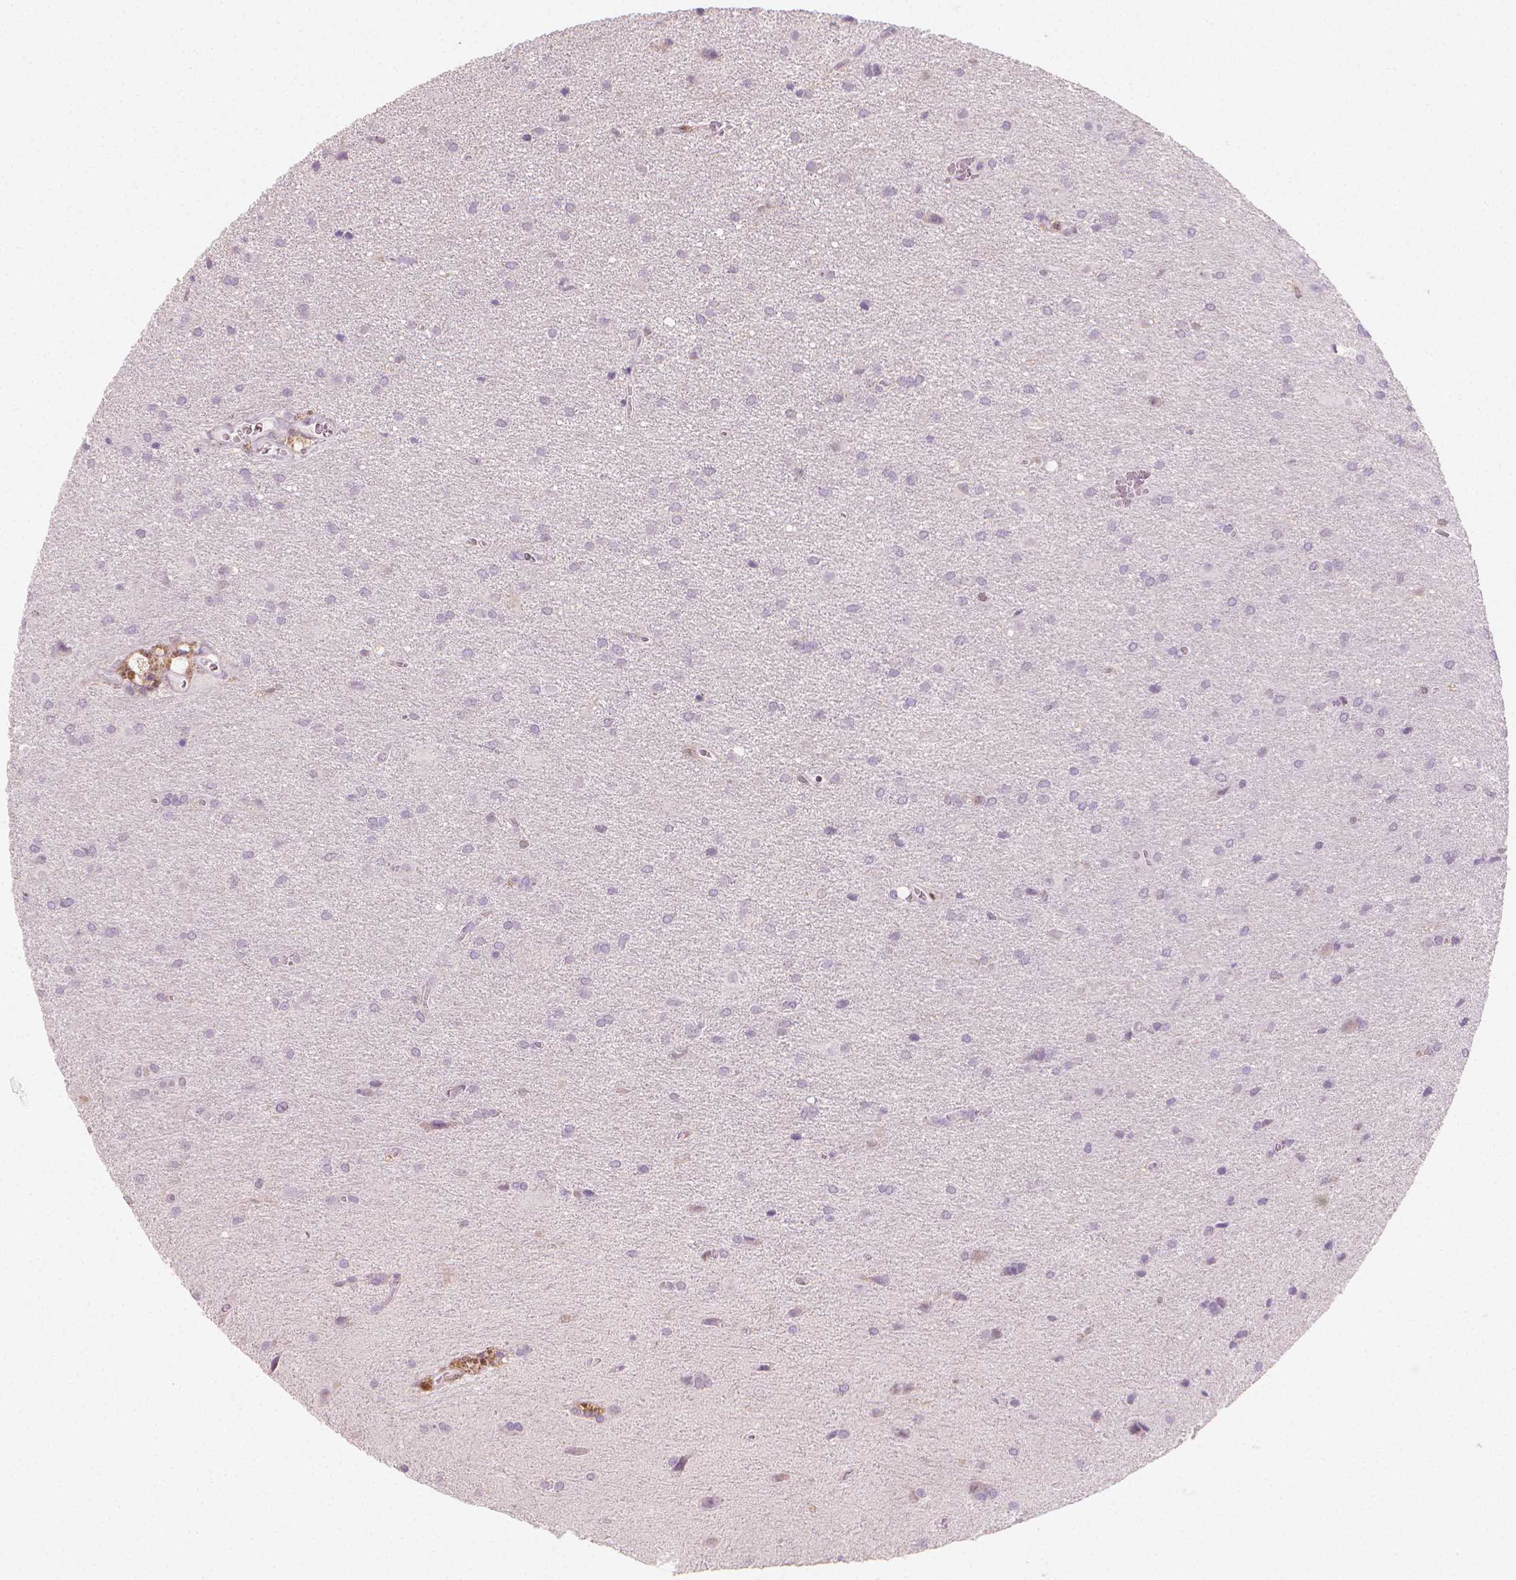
{"staining": {"intensity": "negative", "quantity": "none", "location": "none"}, "tissue": "glioma", "cell_type": "Tumor cells", "image_type": "cancer", "snomed": [{"axis": "morphology", "description": "Glioma, malignant, Low grade"}, {"axis": "topography", "description": "Brain"}], "caption": "Glioma was stained to show a protein in brown. There is no significant staining in tumor cells.", "gene": "TNFAIP2", "patient": {"sex": "male", "age": 58}}